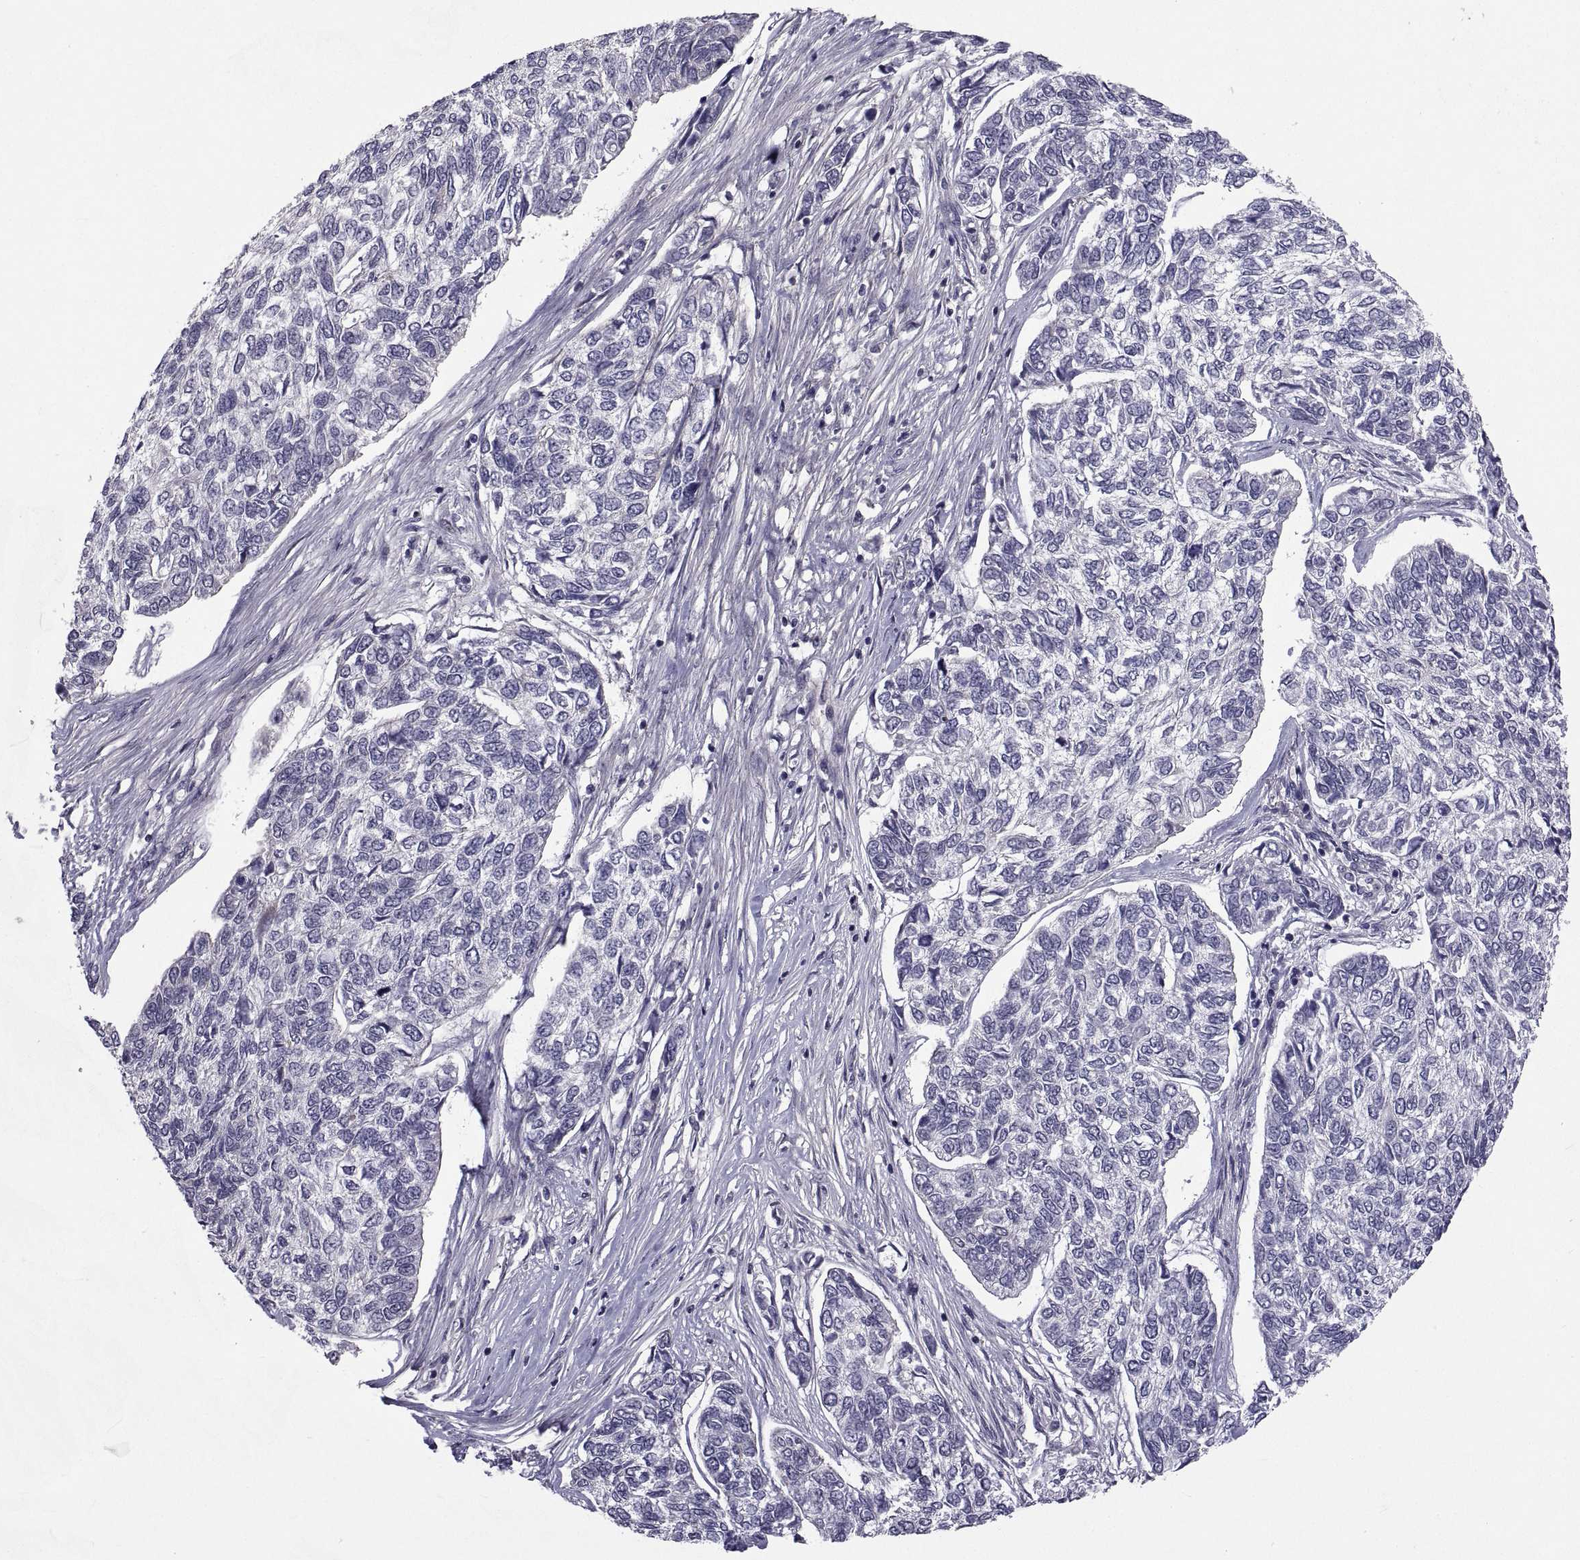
{"staining": {"intensity": "negative", "quantity": "none", "location": "none"}, "tissue": "skin cancer", "cell_type": "Tumor cells", "image_type": "cancer", "snomed": [{"axis": "morphology", "description": "Basal cell carcinoma"}, {"axis": "topography", "description": "Skin"}], "caption": "The photomicrograph displays no significant expression in tumor cells of basal cell carcinoma (skin).", "gene": "NPTX2", "patient": {"sex": "female", "age": 65}}